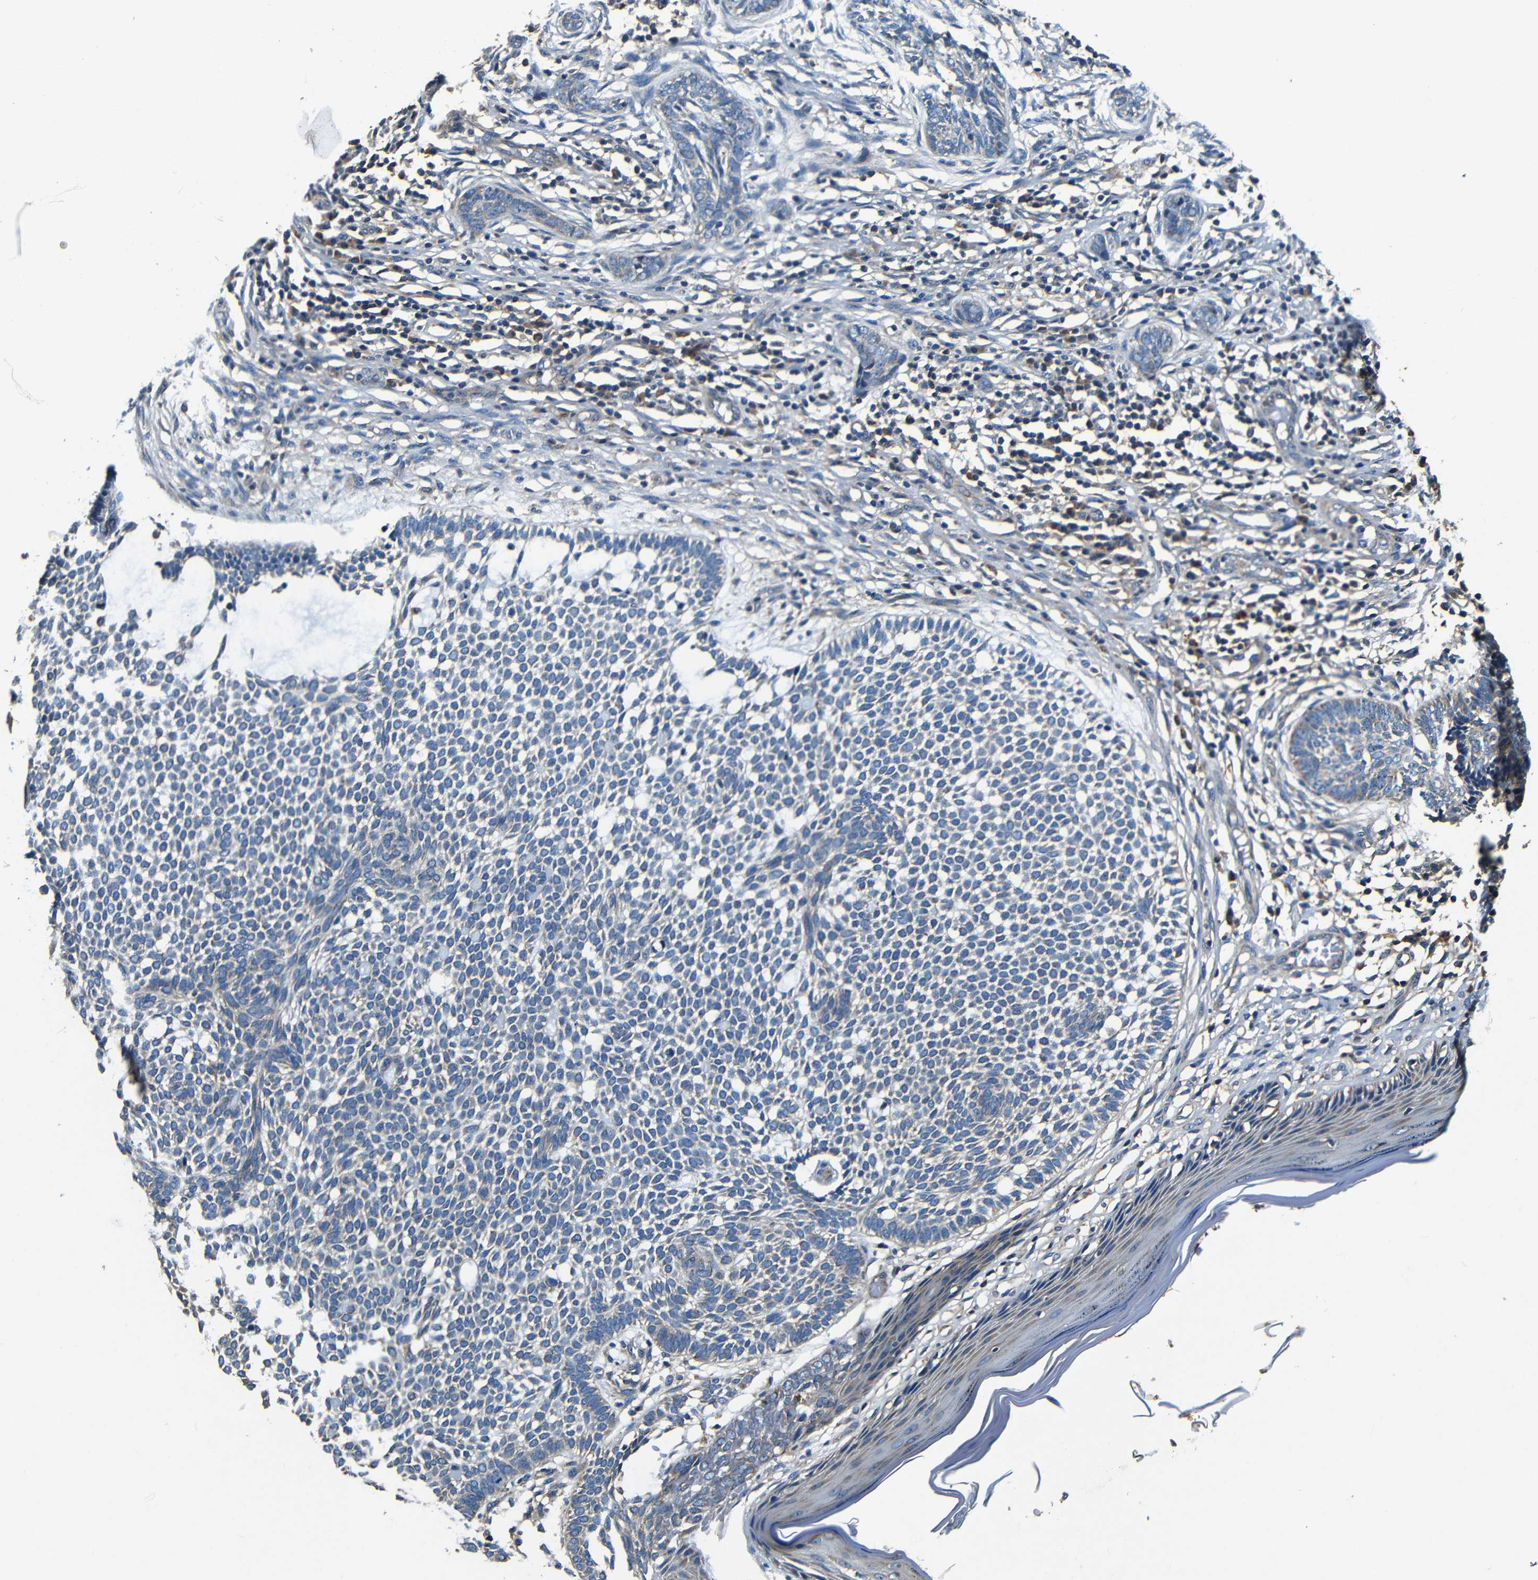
{"staining": {"intensity": "negative", "quantity": "none", "location": "none"}, "tissue": "skin cancer", "cell_type": "Tumor cells", "image_type": "cancer", "snomed": [{"axis": "morphology", "description": "Basal cell carcinoma"}, {"axis": "topography", "description": "Skin"}], "caption": "A histopathology image of human skin cancer is negative for staining in tumor cells. The staining was performed using DAB (3,3'-diaminobenzidine) to visualize the protein expression in brown, while the nuclei were stained in blue with hematoxylin (Magnification: 20x).", "gene": "MTX1", "patient": {"sex": "male", "age": 87}}